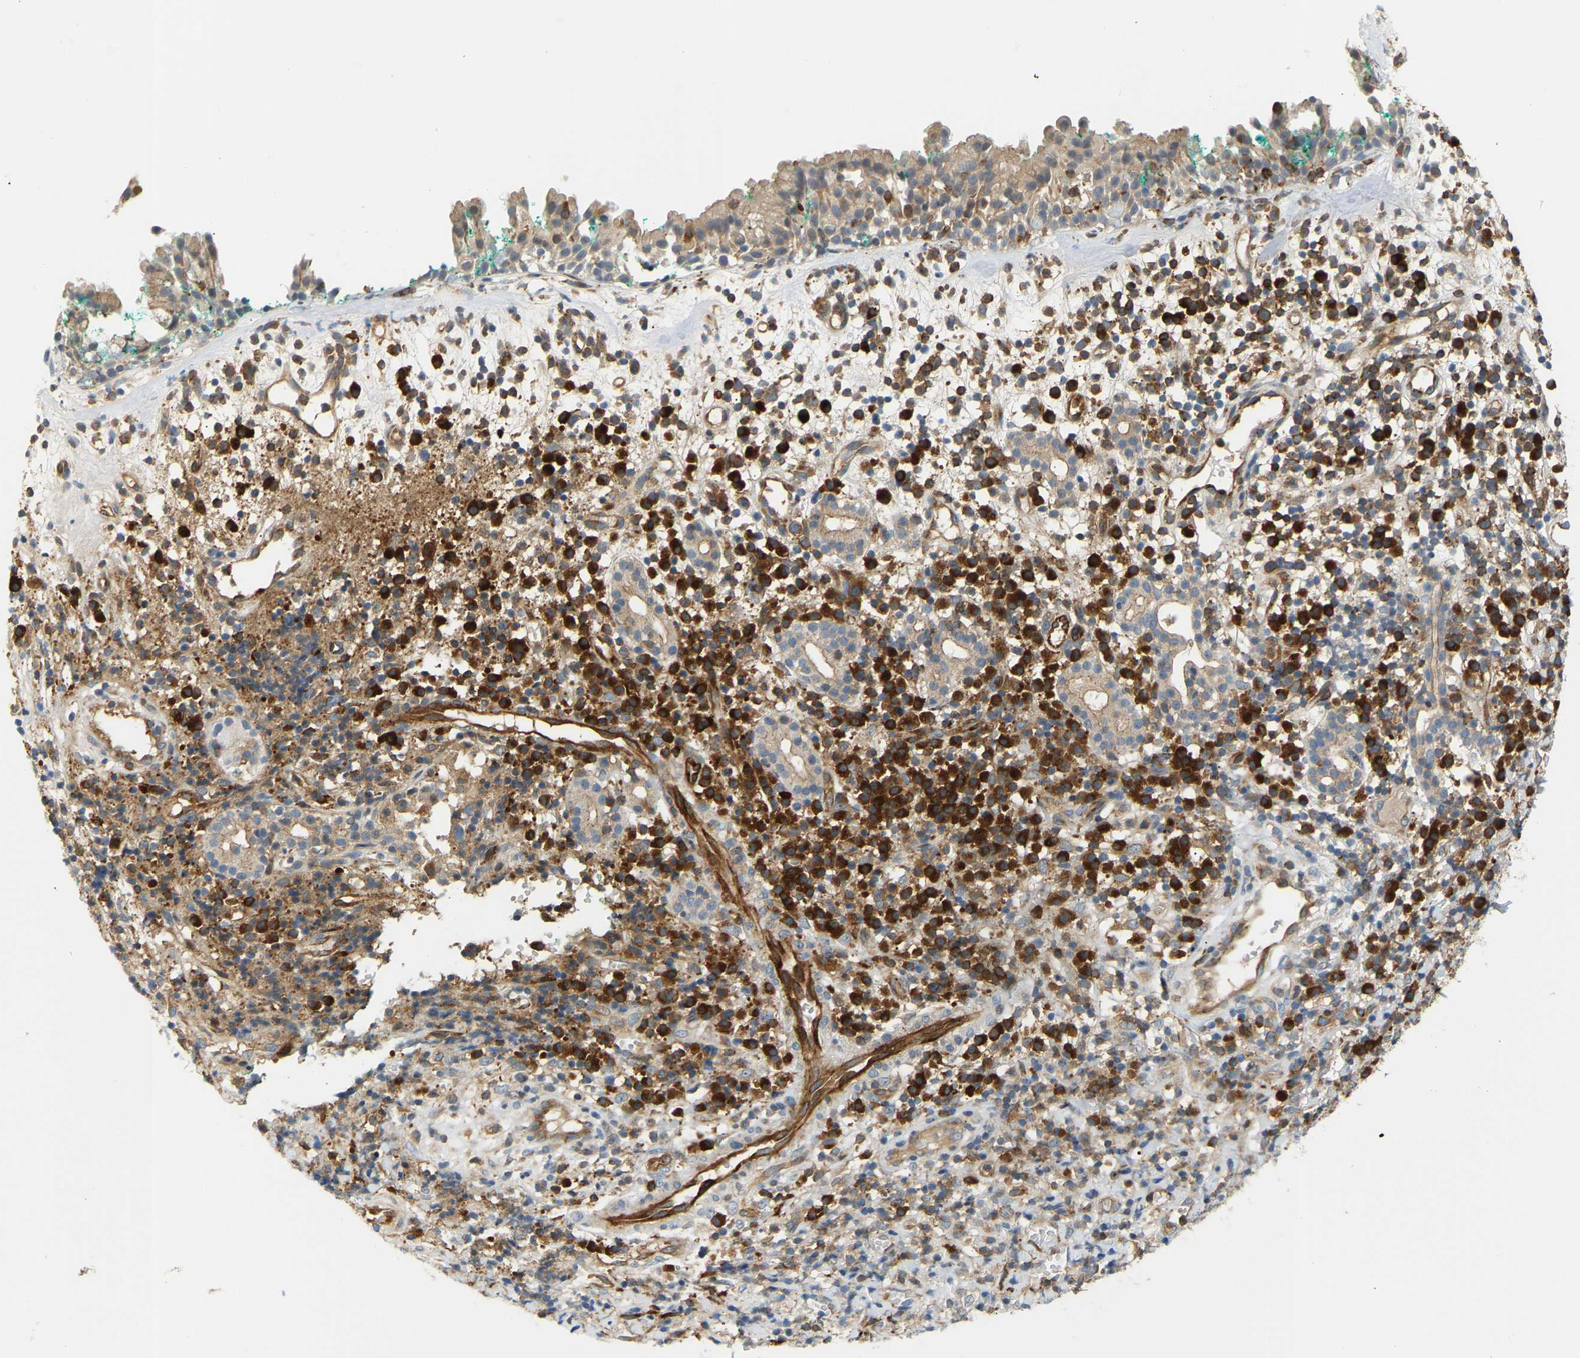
{"staining": {"intensity": "moderate", "quantity": ">75%", "location": "cytoplasmic/membranous"}, "tissue": "nasopharynx", "cell_type": "Respiratory epithelial cells", "image_type": "normal", "snomed": [{"axis": "morphology", "description": "Normal tissue, NOS"}, {"axis": "morphology", "description": "Basal cell carcinoma"}, {"axis": "topography", "description": "Cartilage tissue"}, {"axis": "topography", "description": "Nasopharynx"}, {"axis": "topography", "description": "Oral tissue"}], "caption": "High-power microscopy captured an immunohistochemistry histopathology image of benign nasopharynx, revealing moderate cytoplasmic/membranous positivity in approximately >75% of respiratory epithelial cells. The staining is performed using DAB brown chromogen to label protein expression. The nuclei are counter-stained blue using hematoxylin.", "gene": "PLCG2", "patient": {"sex": "female", "age": 77}}